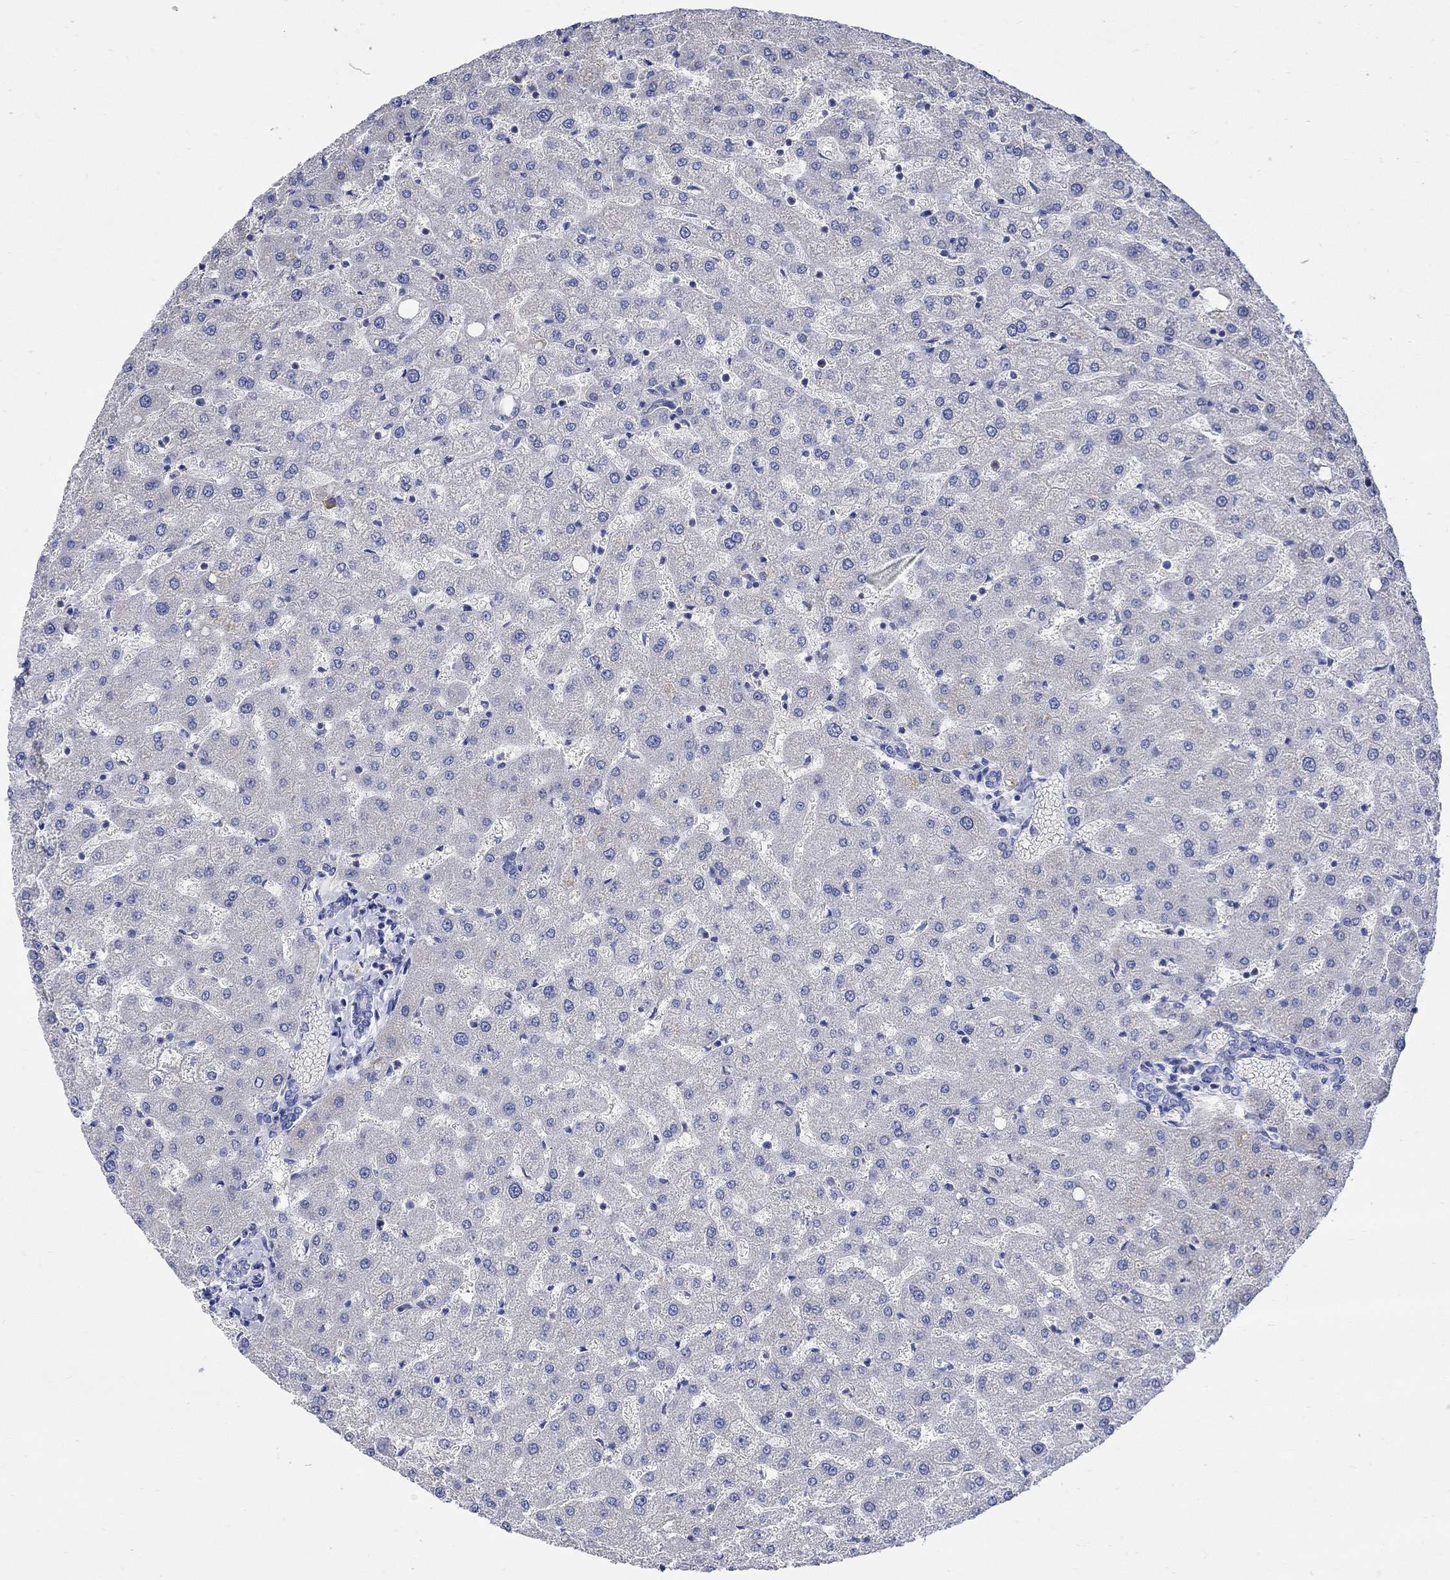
{"staining": {"intensity": "negative", "quantity": "none", "location": "none"}, "tissue": "liver", "cell_type": "Cholangiocytes", "image_type": "normal", "snomed": [{"axis": "morphology", "description": "Normal tissue, NOS"}, {"axis": "topography", "description": "Liver"}], "caption": "High power microscopy photomicrograph of an immunohistochemistry (IHC) histopathology image of benign liver, revealing no significant staining in cholangiocytes.", "gene": "GCM1", "patient": {"sex": "female", "age": 50}}